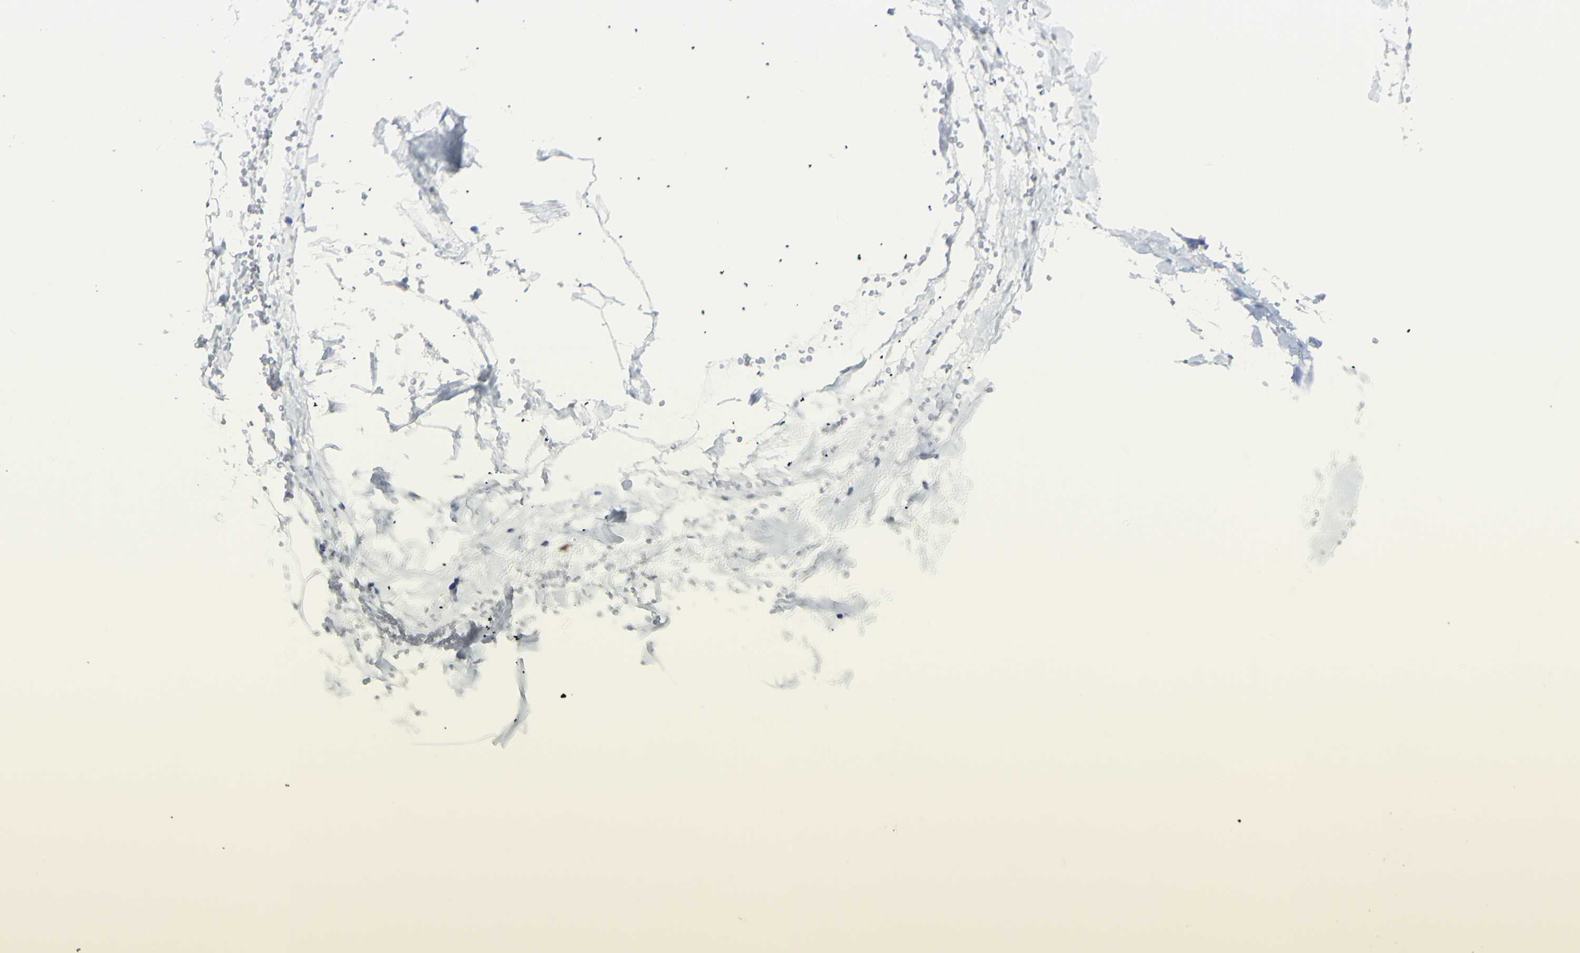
{"staining": {"intensity": "negative", "quantity": "none", "location": "none"}, "tissue": "adipose tissue", "cell_type": "Adipocytes", "image_type": "normal", "snomed": [{"axis": "morphology", "description": "Normal tissue, NOS"}, {"axis": "topography", "description": "Breast"}, {"axis": "topography", "description": "Adipose tissue"}], "caption": "The image reveals no staining of adipocytes in benign adipose tissue.", "gene": "LETM1", "patient": {"sex": "female", "age": 25}}